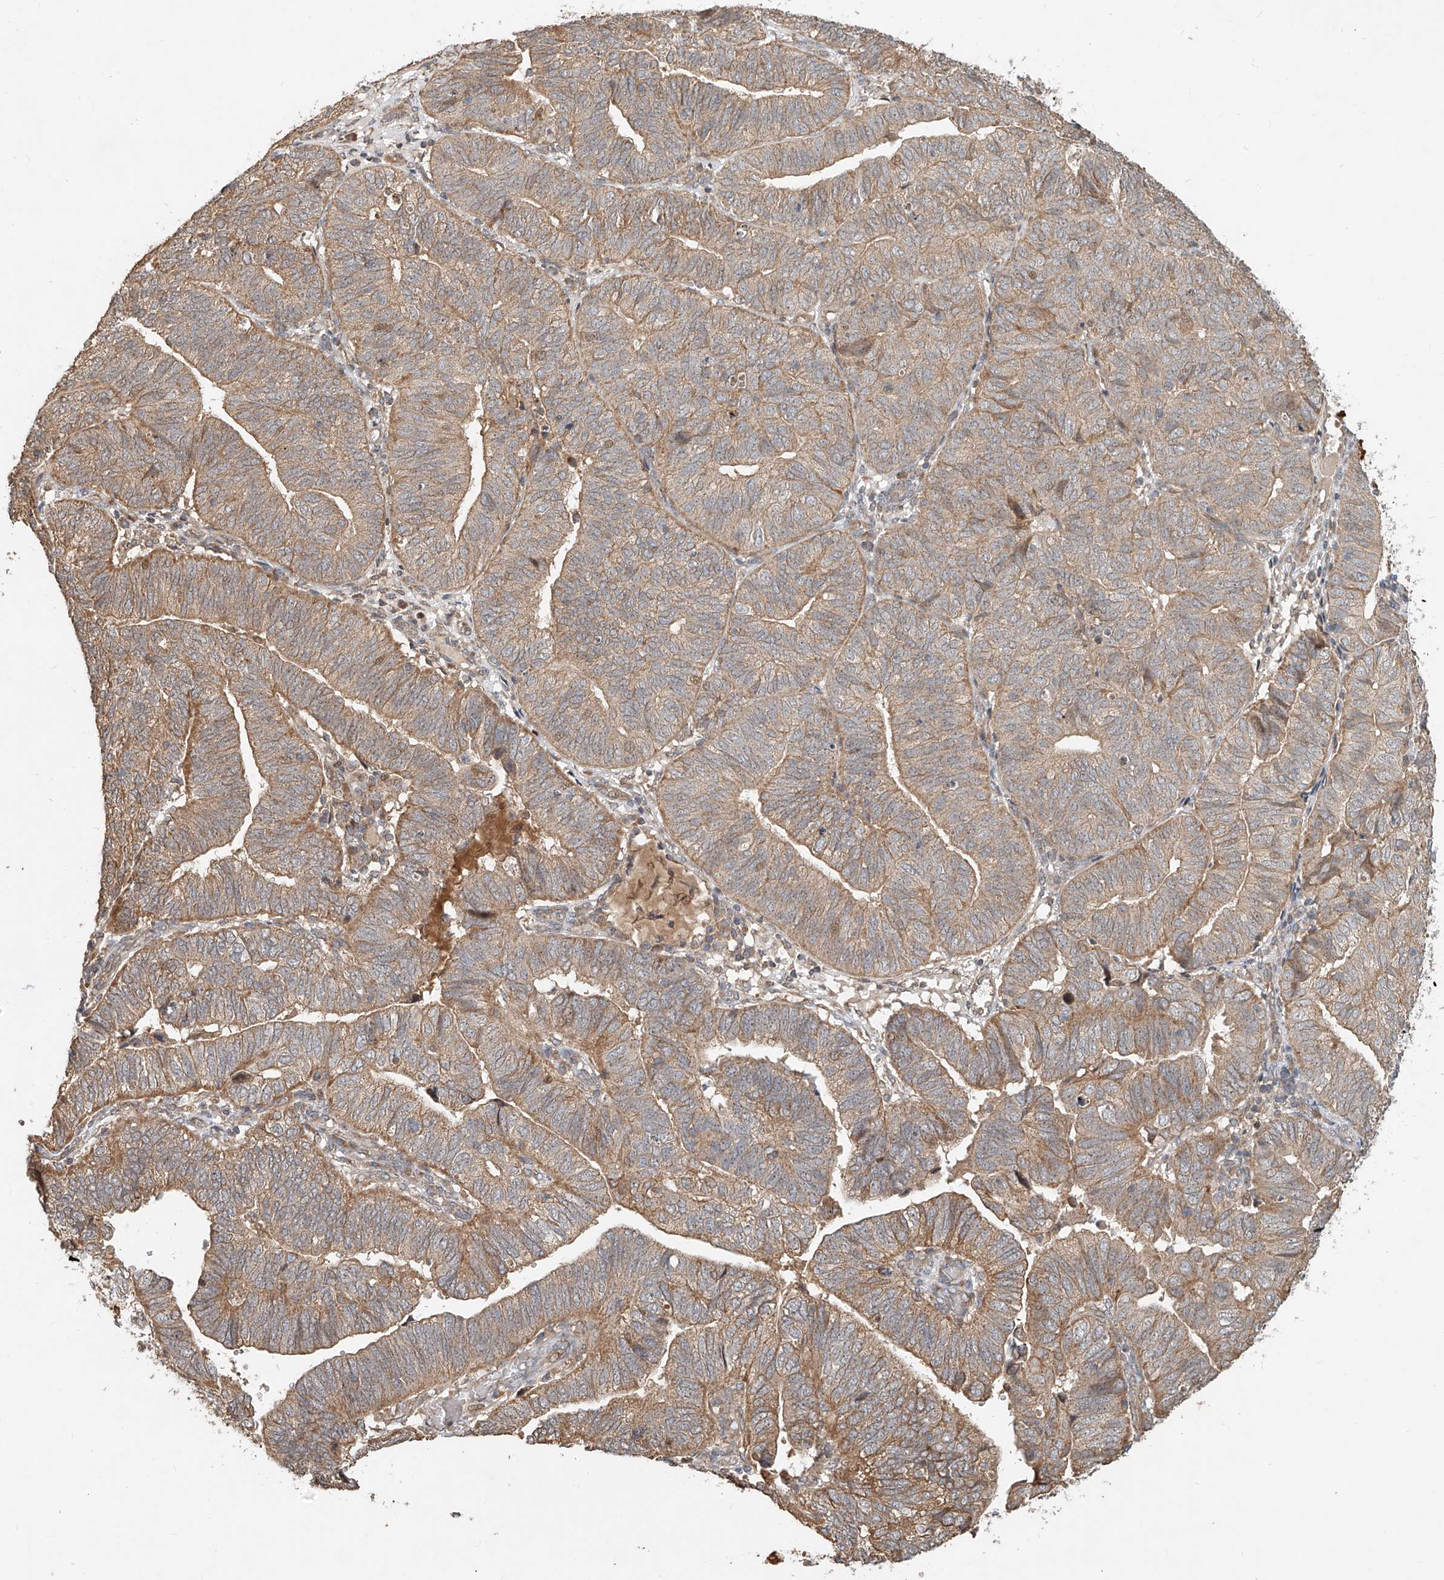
{"staining": {"intensity": "moderate", "quantity": ">75%", "location": "cytoplasmic/membranous"}, "tissue": "endometrial cancer", "cell_type": "Tumor cells", "image_type": "cancer", "snomed": [{"axis": "morphology", "description": "Adenocarcinoma, NOS"}, {"axis": "topography", "description": "Uterus"}], "caption": "Immunohistochemistry (DAB) staining of human endometrial adenocarcinoma exhibits moderate cytoplasmic/membranous protein positivity in approximately >75% of tumor cells.", "gene": "TMEM61", "patient": {"sex": "female", "age": 77}}